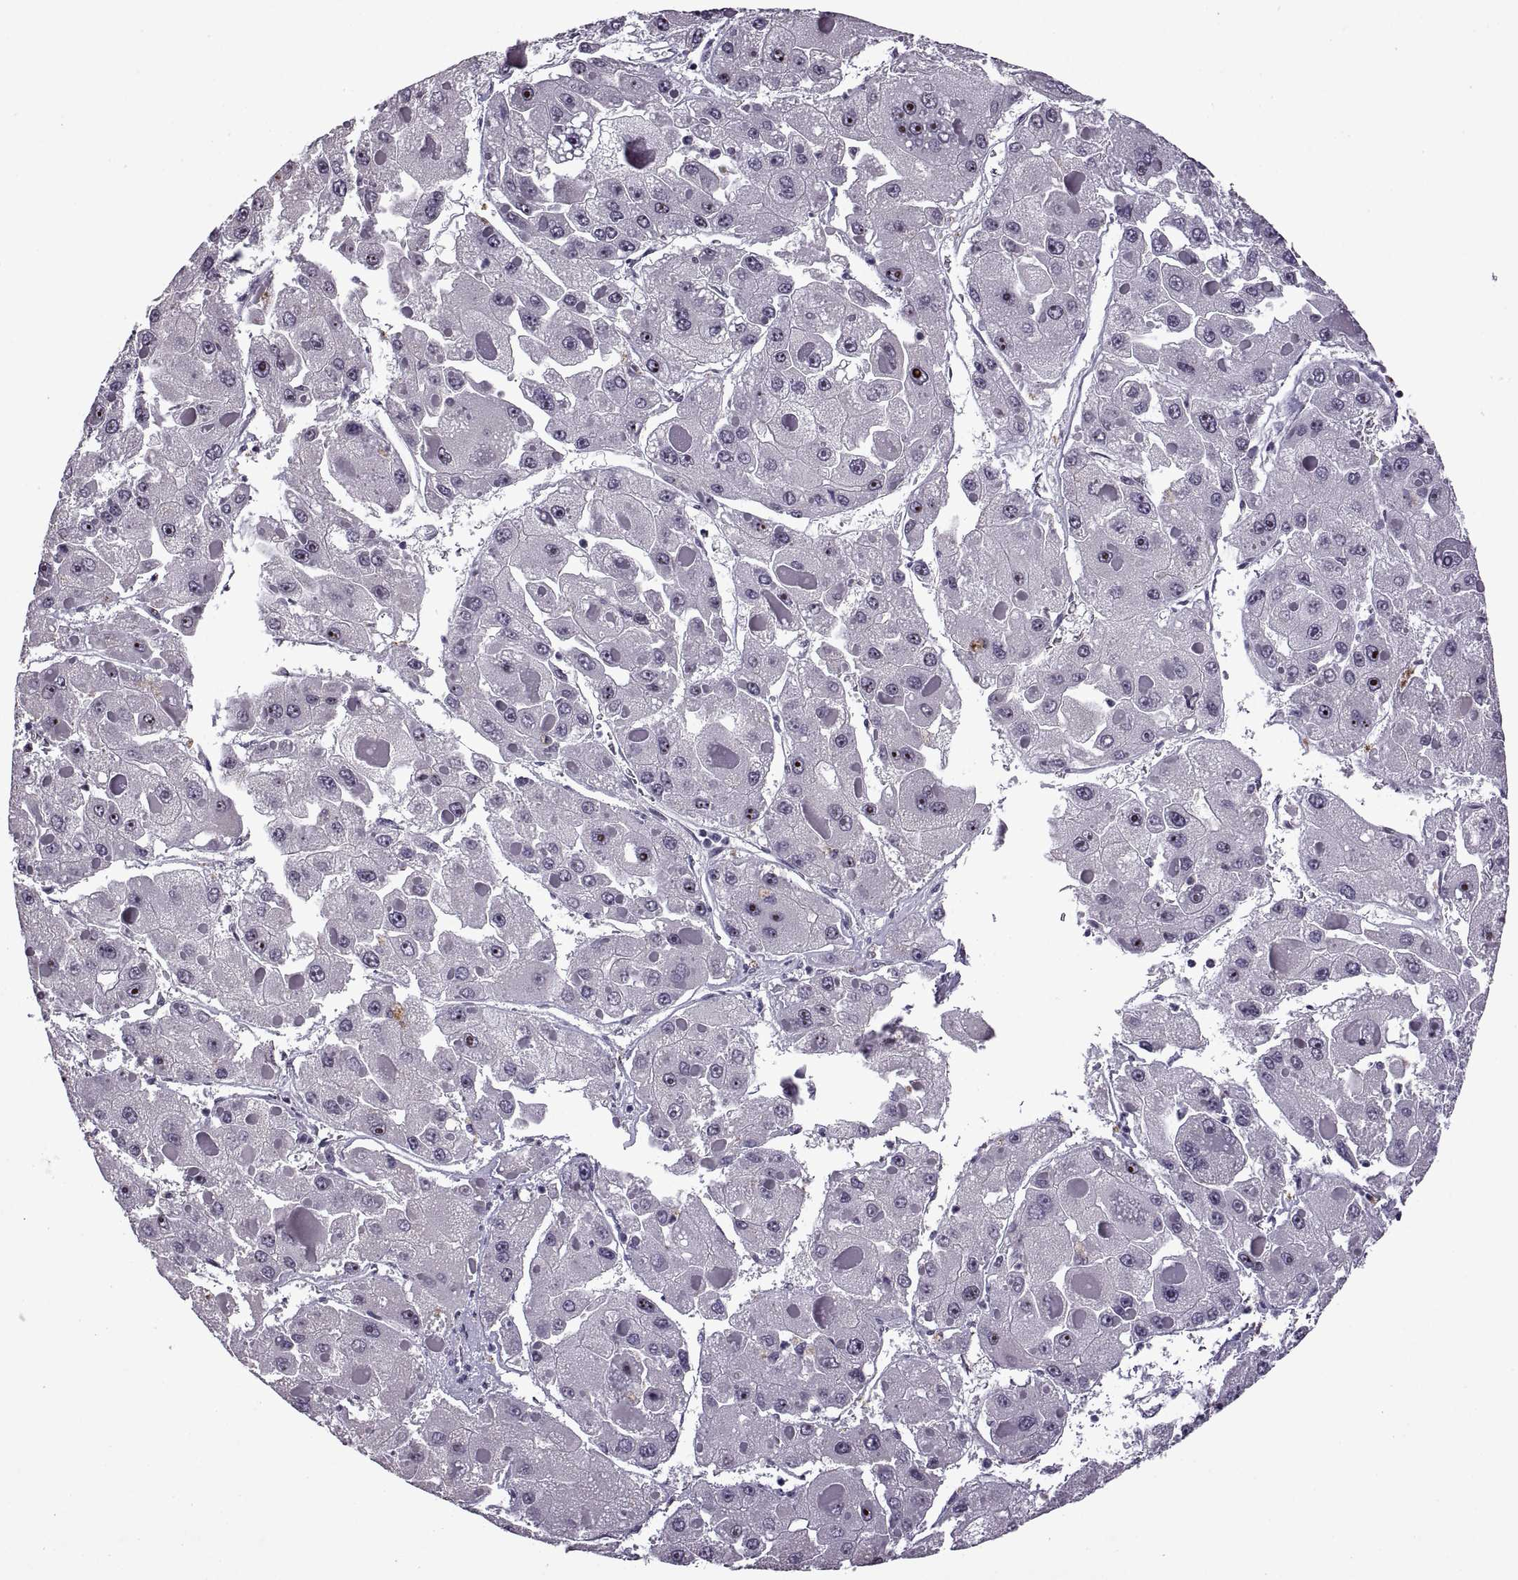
{"staining": {"intensity": "strong", "quantity": "<25%", "location": "nuclear"}, "tissue": "liver cancer", "cell_type": "Tumor cells", "image_type": "cancer", "snomed": [{"axis": "morphology", "description": "Carcinoma, Hepatocellular, NOS"}, {"axis": "topography", "description": "Liver"}], "caption": "Immunohistochemical staining of human hepatocellular carcinoma (liver) exhibits strong nuclear protein positivity in approximately <25% of tumor cells.", "gene": "SINHCAF", "patient": {"sex": "female", "age": 73}}